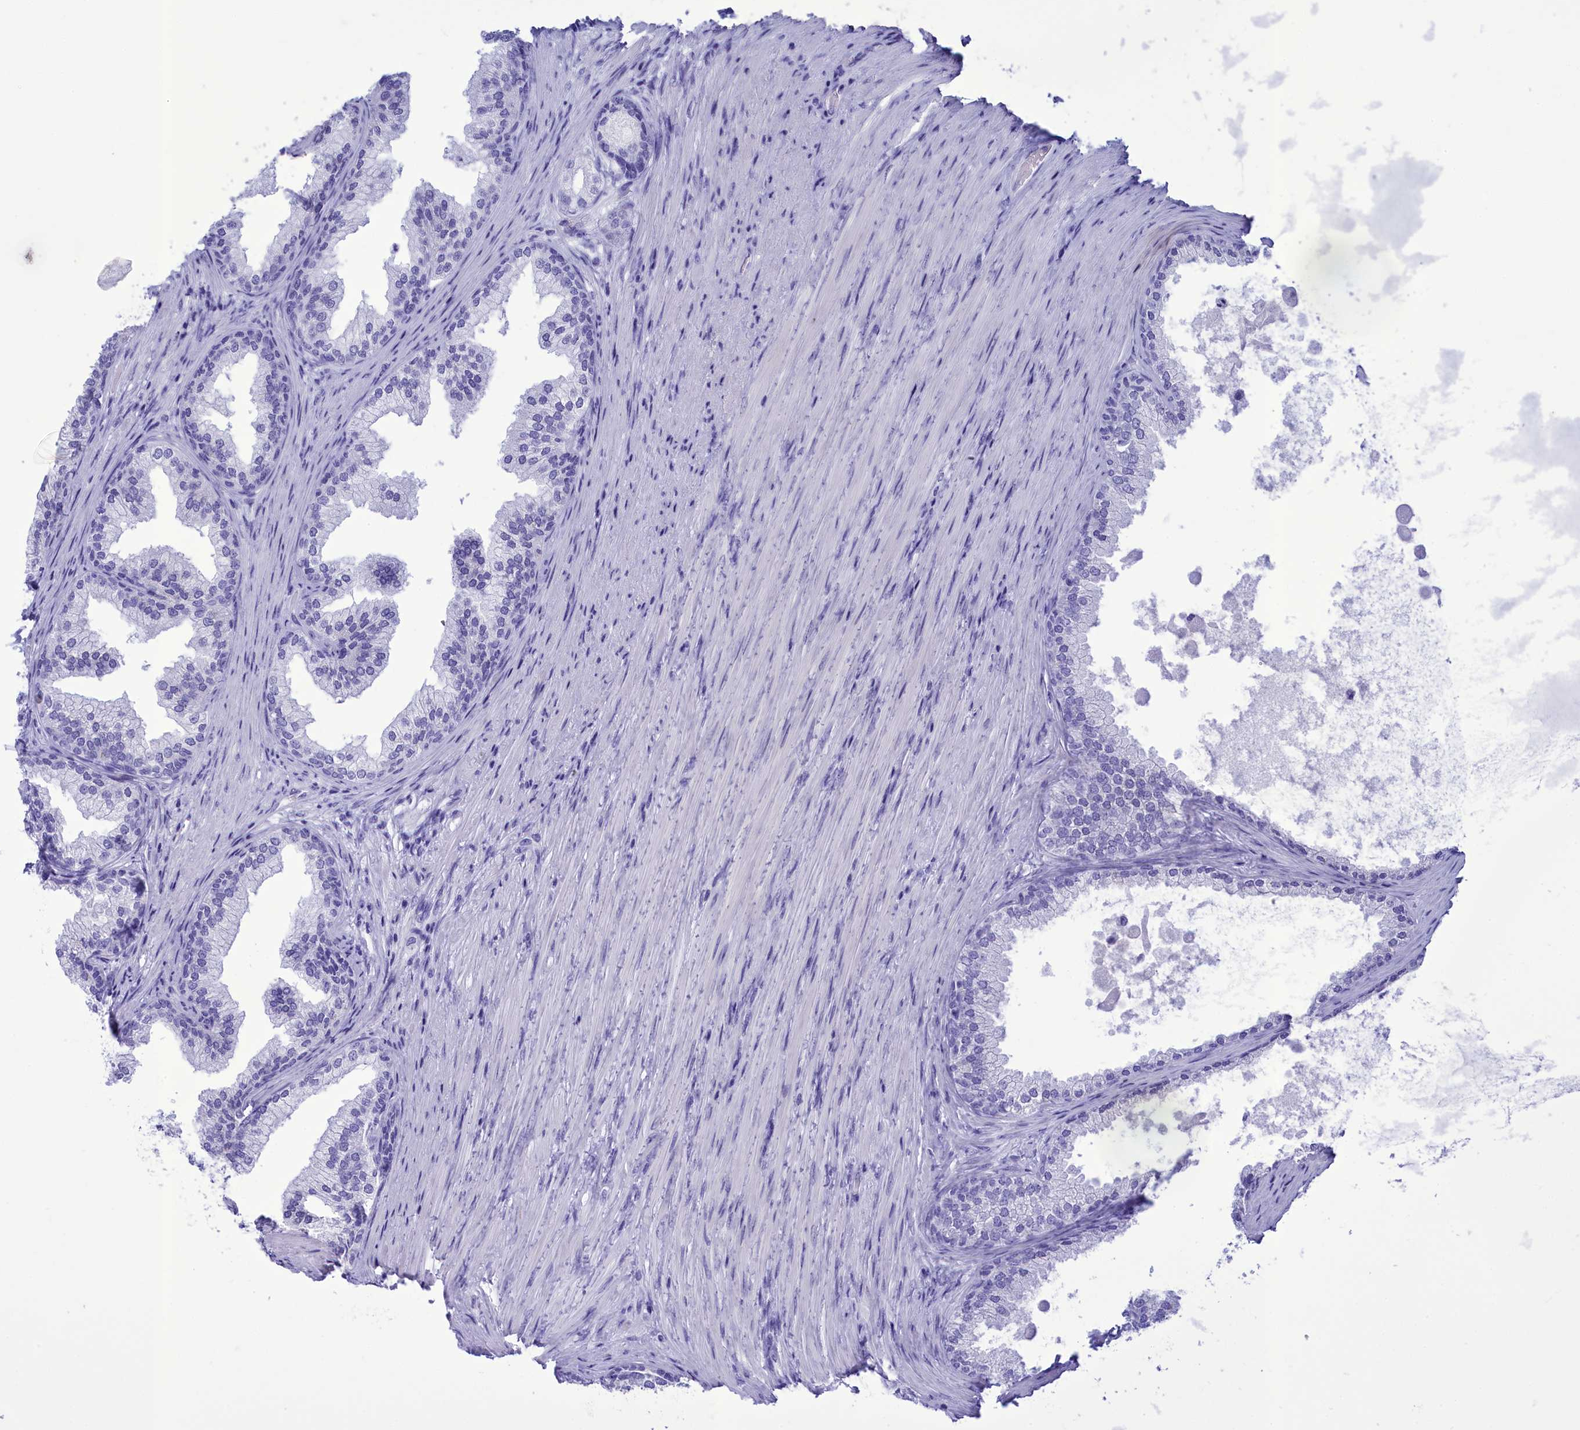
{"staining": {"intensity": "strong", "quantity": "<25%", "location": "cytoplasmic/membranous"}, "tissue": "prostate", "cell_type": "Glandular cells", "image_type": "normal", "snomed": [{"axis": "morphology", "description": "Normal tissue, NOS"}, {"axis": "topography", "description": "Prostate"}], "caption": "IHC histopathology image of normal human prostate stained for a protein (brown), which shows medium levels of strong cytoplasmic/membranous expression in approximately <25% of glandular cells.", "gene": "BRI3", "patient": {"sex": "male", "age": 76}}